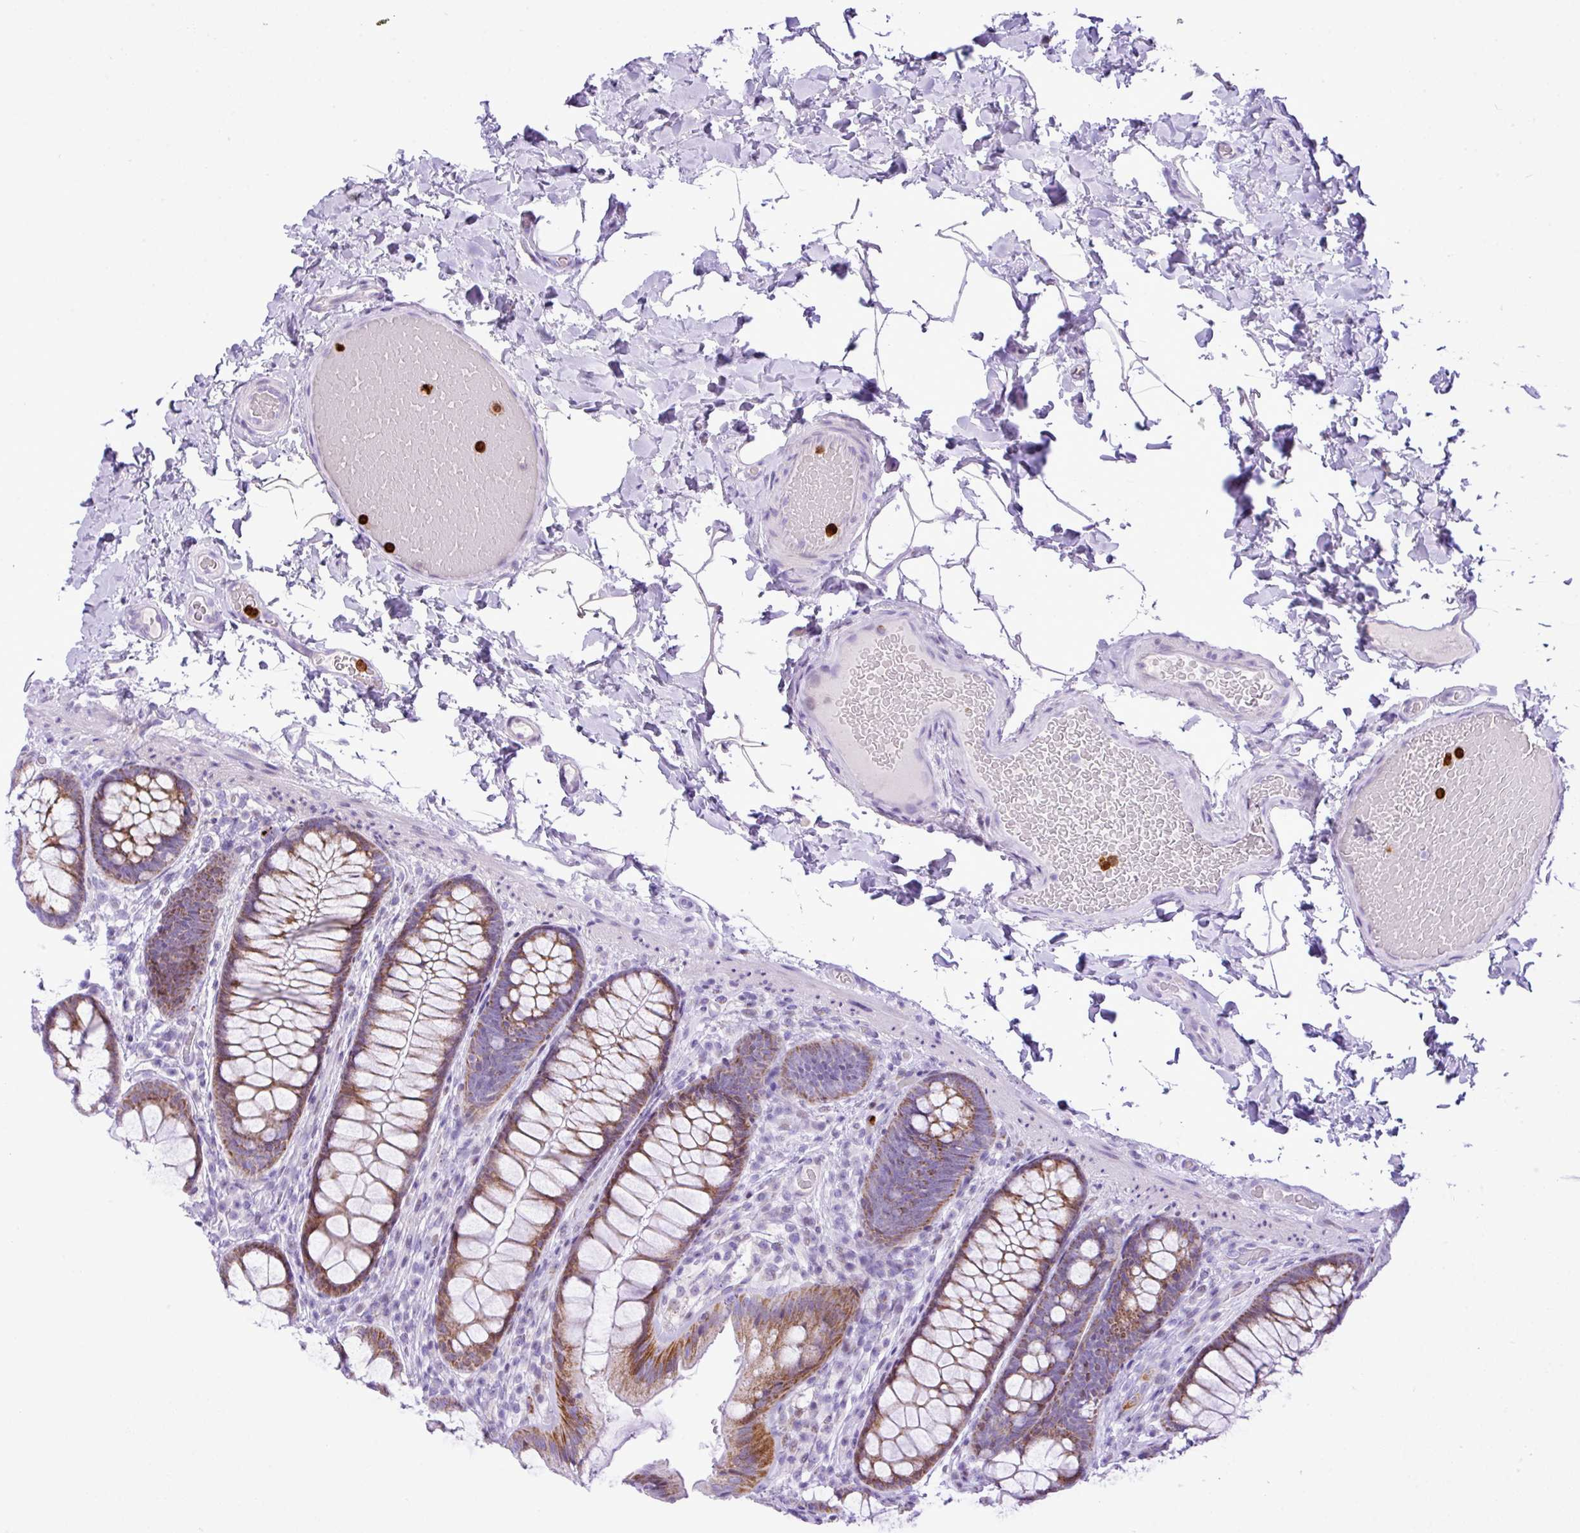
{"staining": {"intensity": "negative", "quantity": "none", "location": "none"}, "tissue": "colon", "cell_type": "Endothelial cells", "image_type": "normal", "snomed": [{"axis": "morphology", "description": "Normal tissue, NOS"}, {"axis": "topography", "description": "Colon"}], "caption": "IHC histopathology image of benign colon: human colon stained with DAB (3,3'-diaminobenzidine) shows no significant protein staining in endothelial cells.", "gene": "RCAN2", "patient": {"sex": "male", "age": 46}}